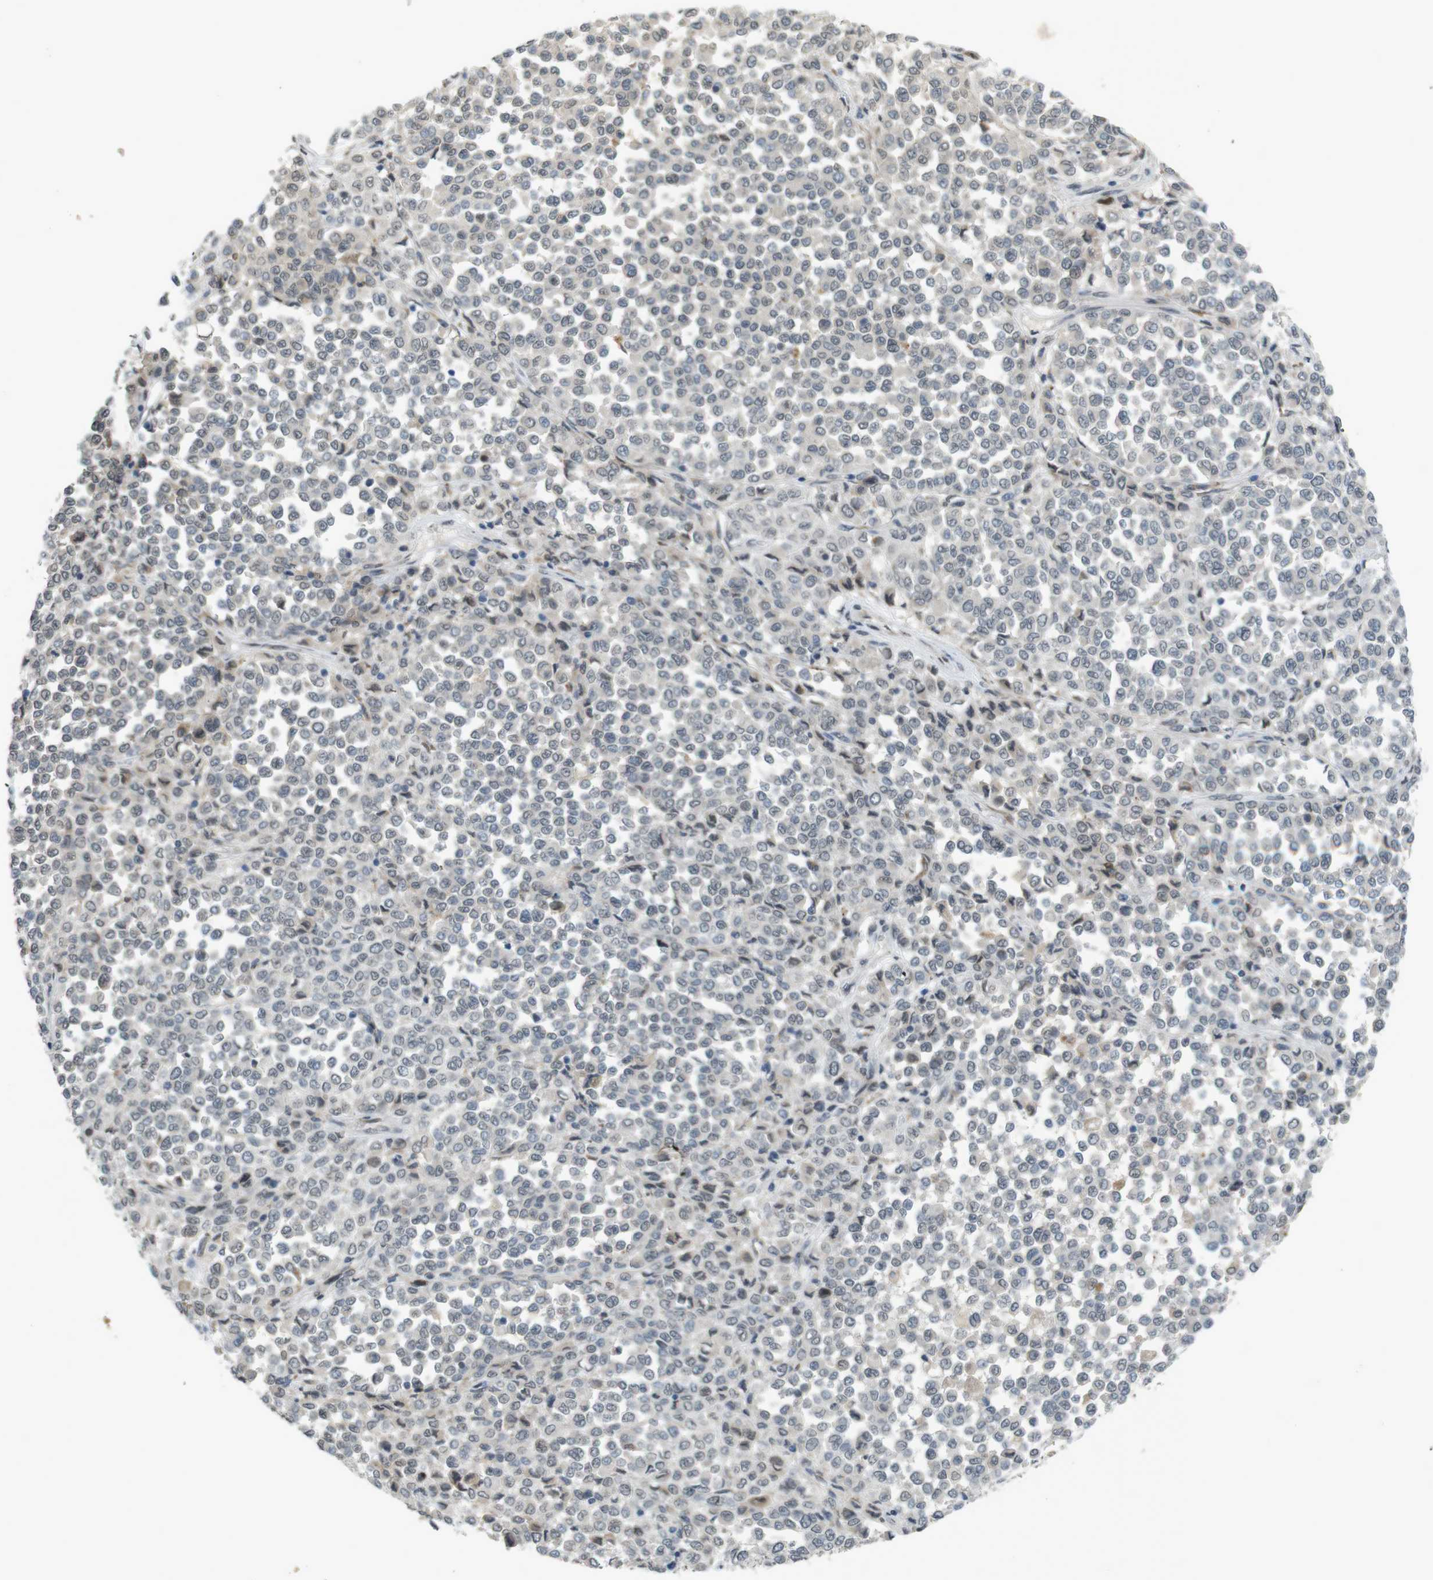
{"staining": {"intensity": "negative", "quantity": "none", "location": "none"}, "tissue": "melanoma", "cell_type": "Tumor cells", "image_type": "cancer", "snomed": [{"axis": "morphology", "description": "Malignant melanoma, Metastatic site"}, {"axis": "topography", "description": "Pancreas"}], "caption": "Human melanoma stained for a protein using immunohistochemistry (IHC) exhibits no expression in tumor cells.", "gene": "FZD10", "patient": {"sex": "female", "age": 30}}